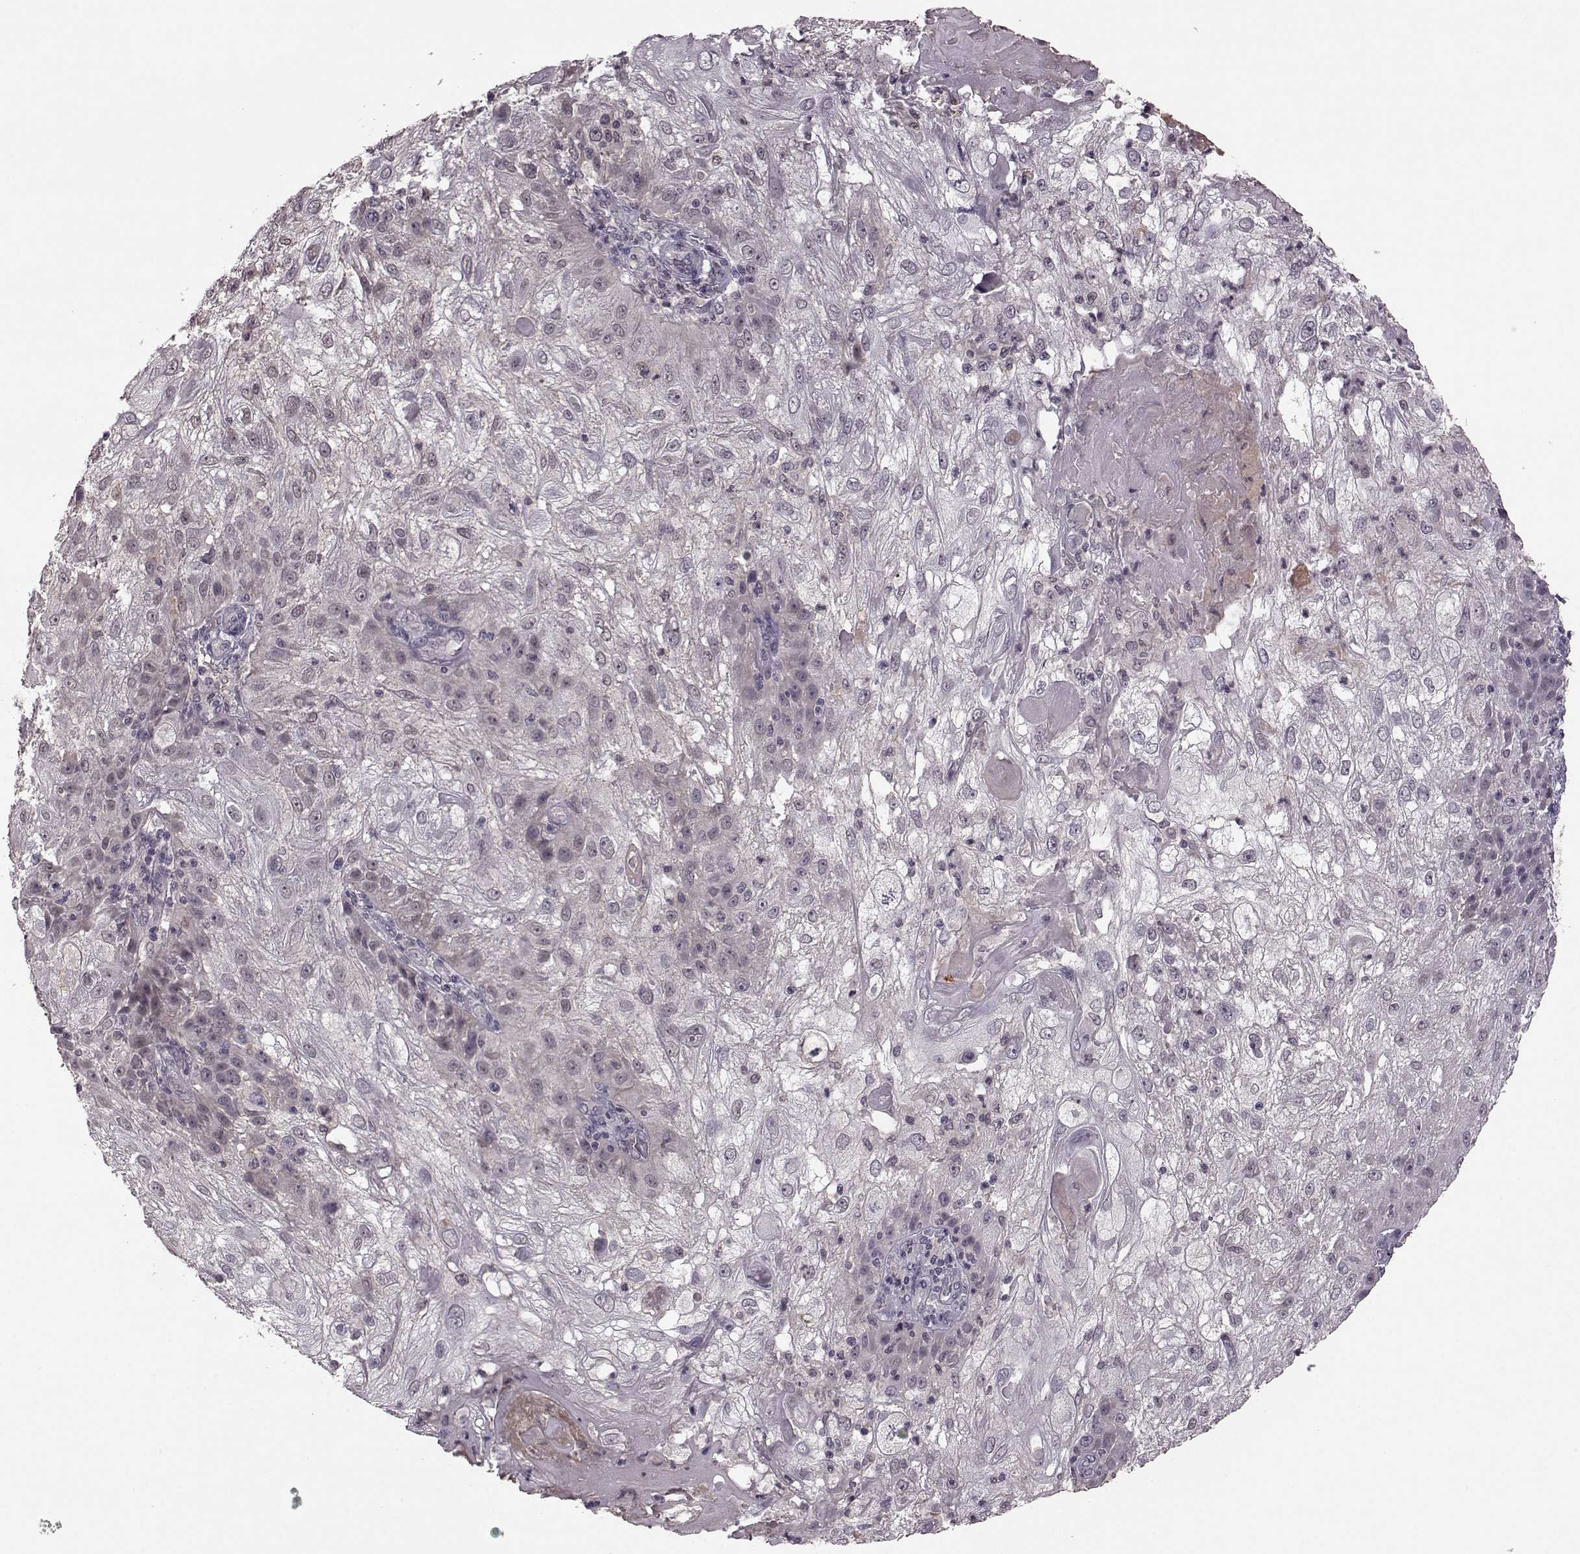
{"staining": {"intensity": "negative", "quantity": "none", "location": "none"}, "tissue": "skin cancer", "cell_type": "Tumor cells", "image_type": "cancer", "snomed": [{"axis": "morphology", "description": "Normal tissue, NOS"}, {"axis": "morphology", "description": "Squamous cell carcinoma, NOS"}, {"axis": "topography", "description": "Skin"}], "caption": "Immunohistochemistry of human skin squamous cell carcinoma displays no staining in tumor cells. Brightfield microscopy of immunohistochemistry stained with DAB (brown) and hematoxylin (blue), captured at high magnification.", "gene": "NRL", "patient": {"sex": "female", "age": 83}}